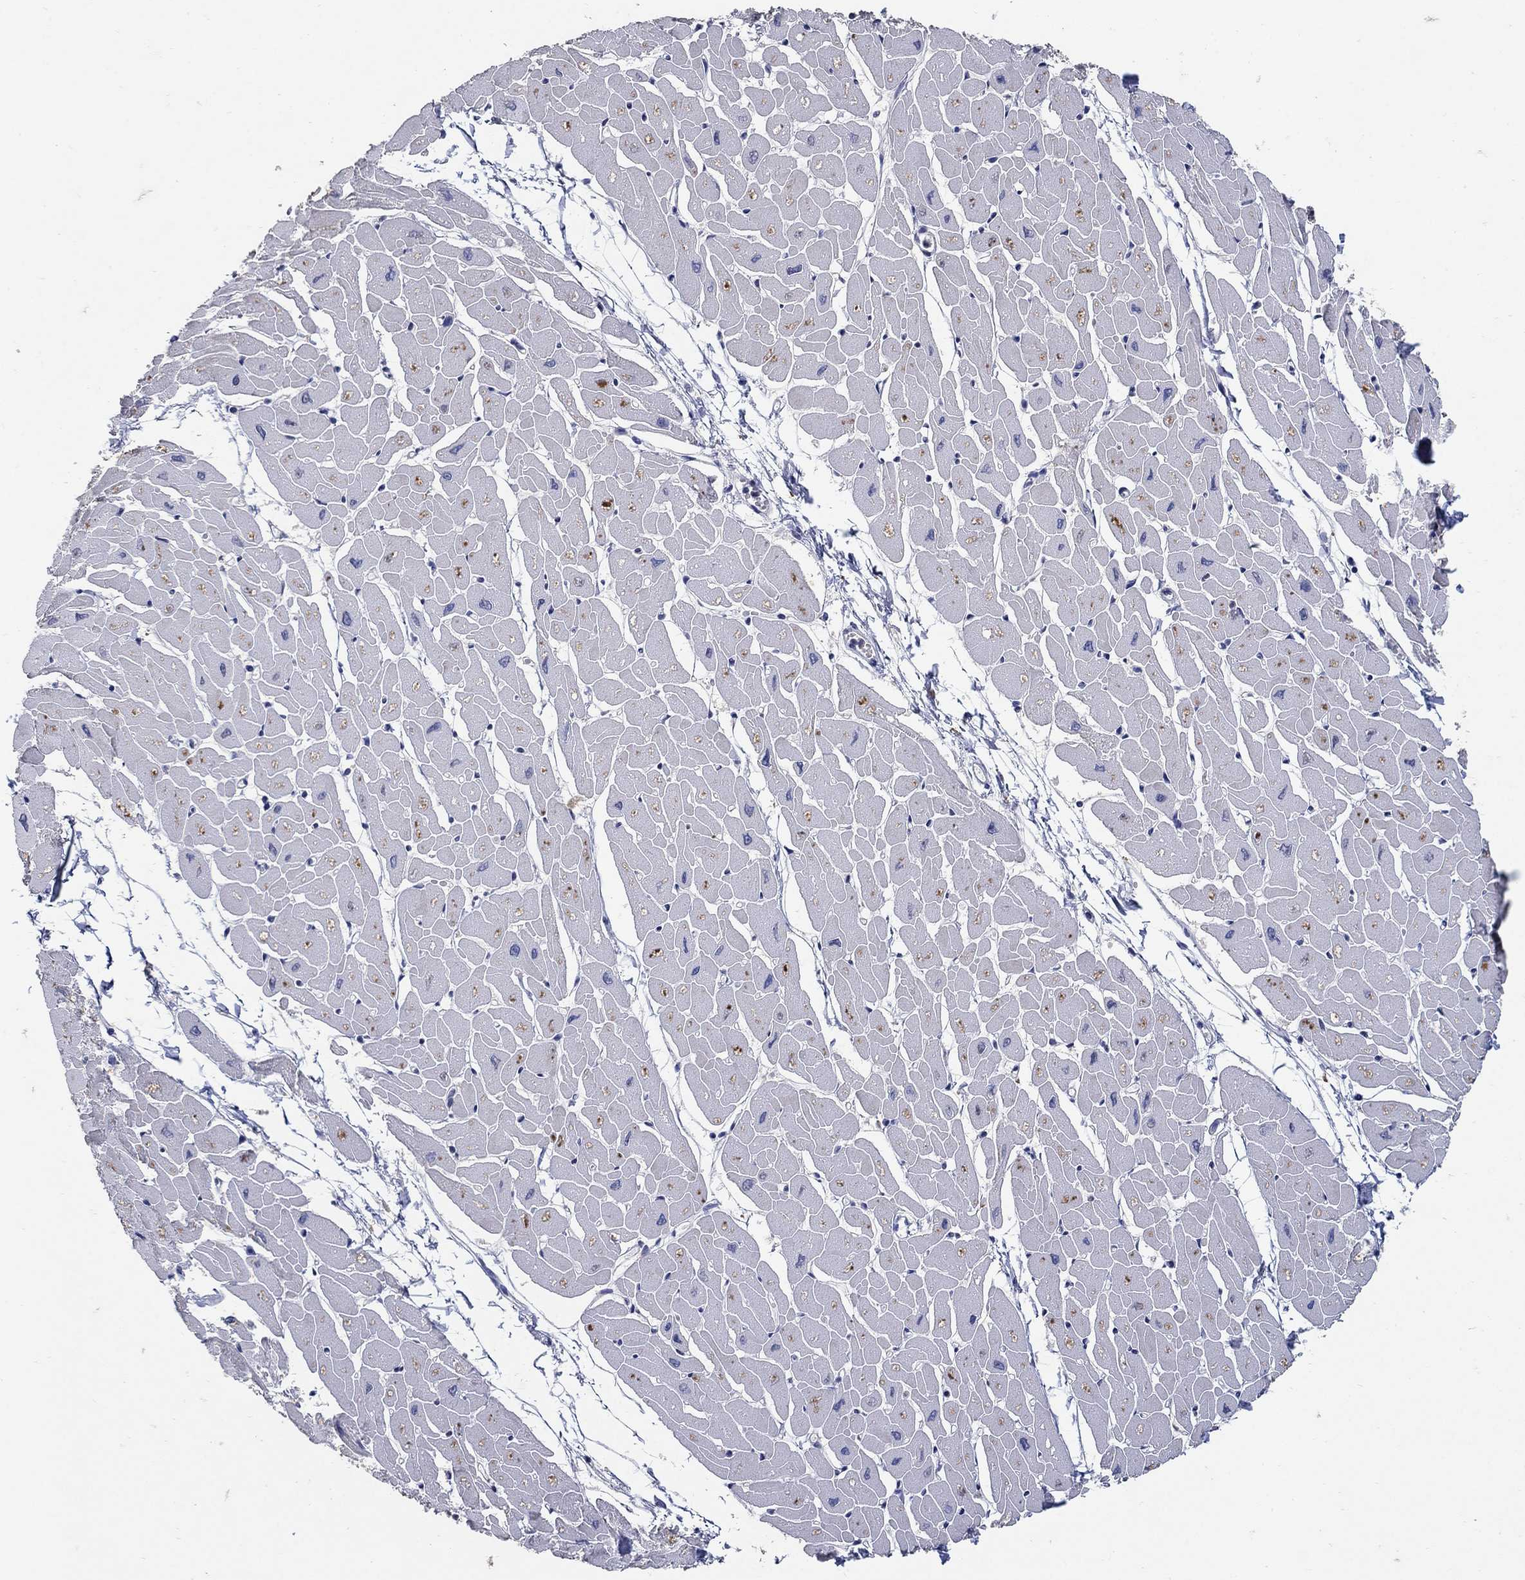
{"staining": {"intensity": "negative", "quantity": "none", "location": "none"}, "tissue": "heart muscle", "cell_type": "Cardiomyocytes", "image_type": "normal", "snomed": [{"axis": "morphology", "description": "Normal tissue, NOS"}, {"axis": "topography", "description": "Heart"}], "caption": "Cardiomyocytes are negative for protein expression in benign human heart muscle. Brightfield microscopy of IHC stained with DAB (3,3'-diaminobenzidine) (brown) and hematoxylin (blue), captured at high magnification.", "gene": "HMX2", "patient": {"sex": "male", "age": 57}}